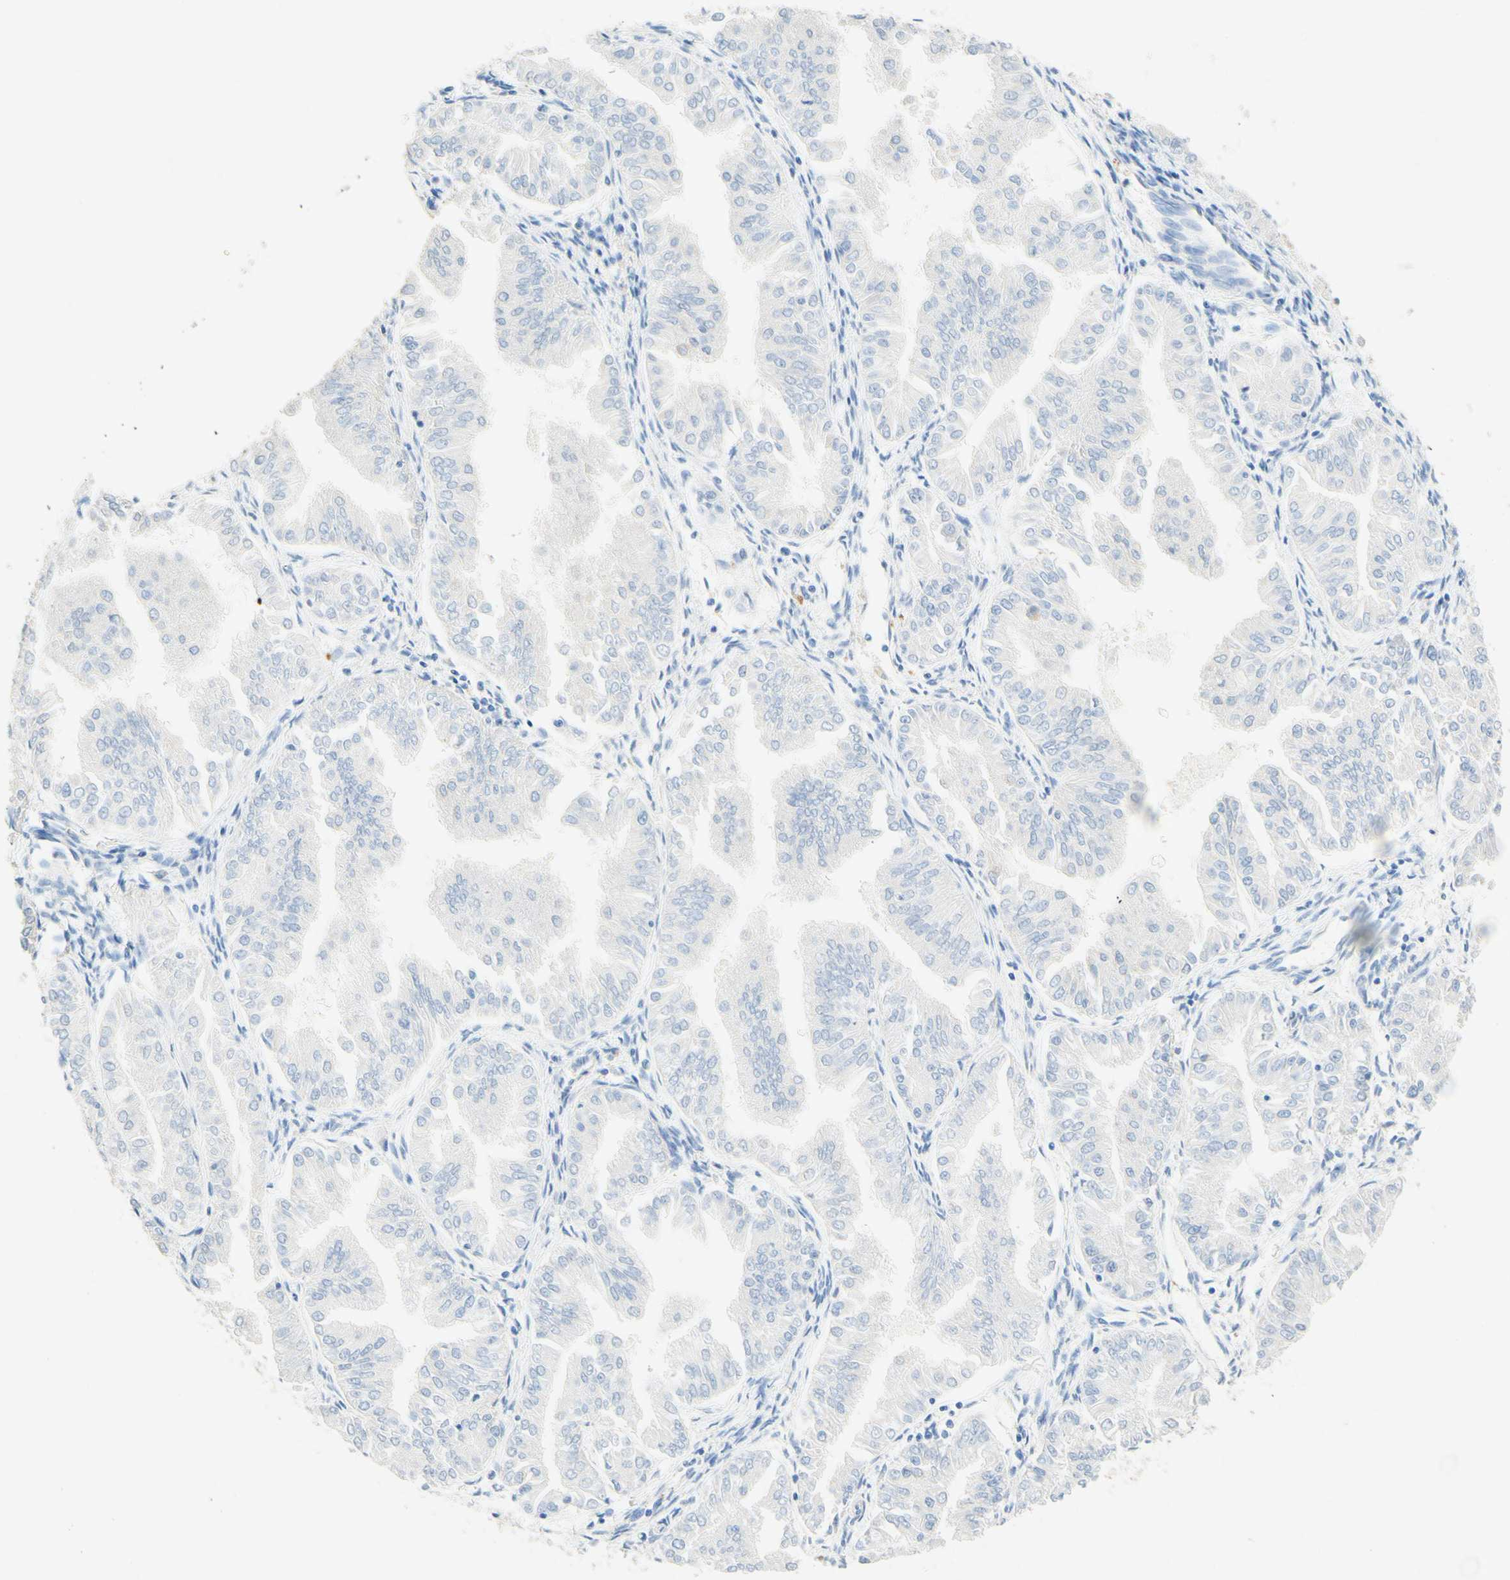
{"staining": {"intensity": "negative", "quantity": "none", "location": "none"}, "tissue": "endometrial cancer", "cell_type": "Tumor cells", "image_type": "cancer", "snomed": [{"axis": "morphology", "description": "Adenocarcinoma, NOS"}, {"axis": "topography", "description": "Endometrium"}], "caption": "Immunohistochemistry image of neoplastic tissue: endometrial cancer stained with DAB exhibits no significant protein staining in tumor cells.", "gene": "SLC46A1", "patient": {"sex": "female", "age": 53}}